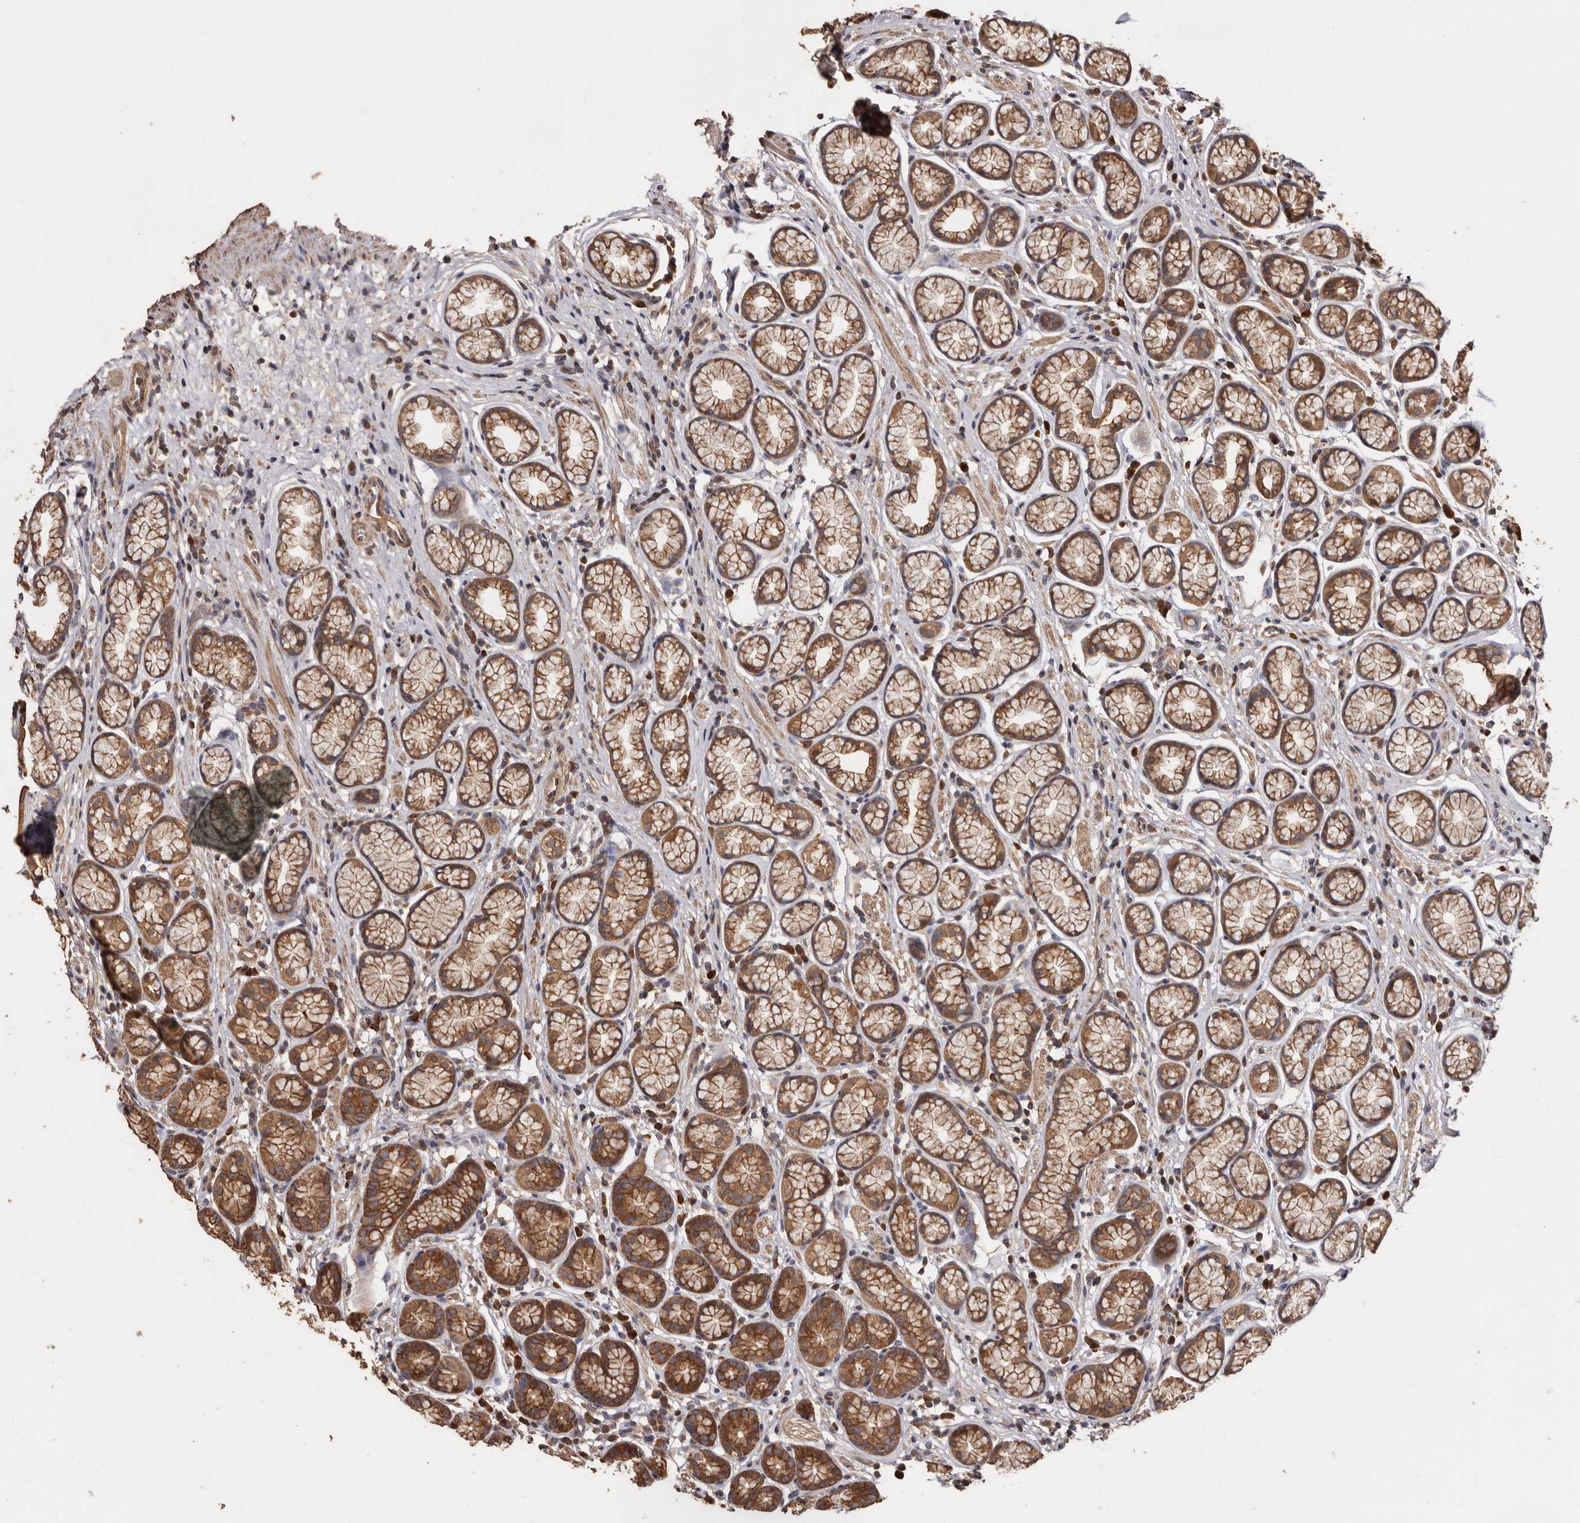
{"staining": {"intensity": "moderate", "quantity": ">75%", "location": "cytoplasmic/membranous"}, "tissue": "stomach", "cell_type": "Glandular cells", "image_type": "normal", "snomed": [{"axis": "morphology", "description": "Normal tissue, NOS"}, {"axis": "topography", "description": "Stomach"}], "caption": "A high-resolution micrograph shows IHC staining of benign stomach, which exhibits moderate cytoplasmic/membranous positivity in approximately >75% of glandular cells. The staining was performed using DAB (3,3'-diaminobenzidine), with brown indicating positive protein expression. Nuclei are stained blue with hematoxylin.", "gene": "COQ8B", "patient": {"sex": "male", "age": 42}}